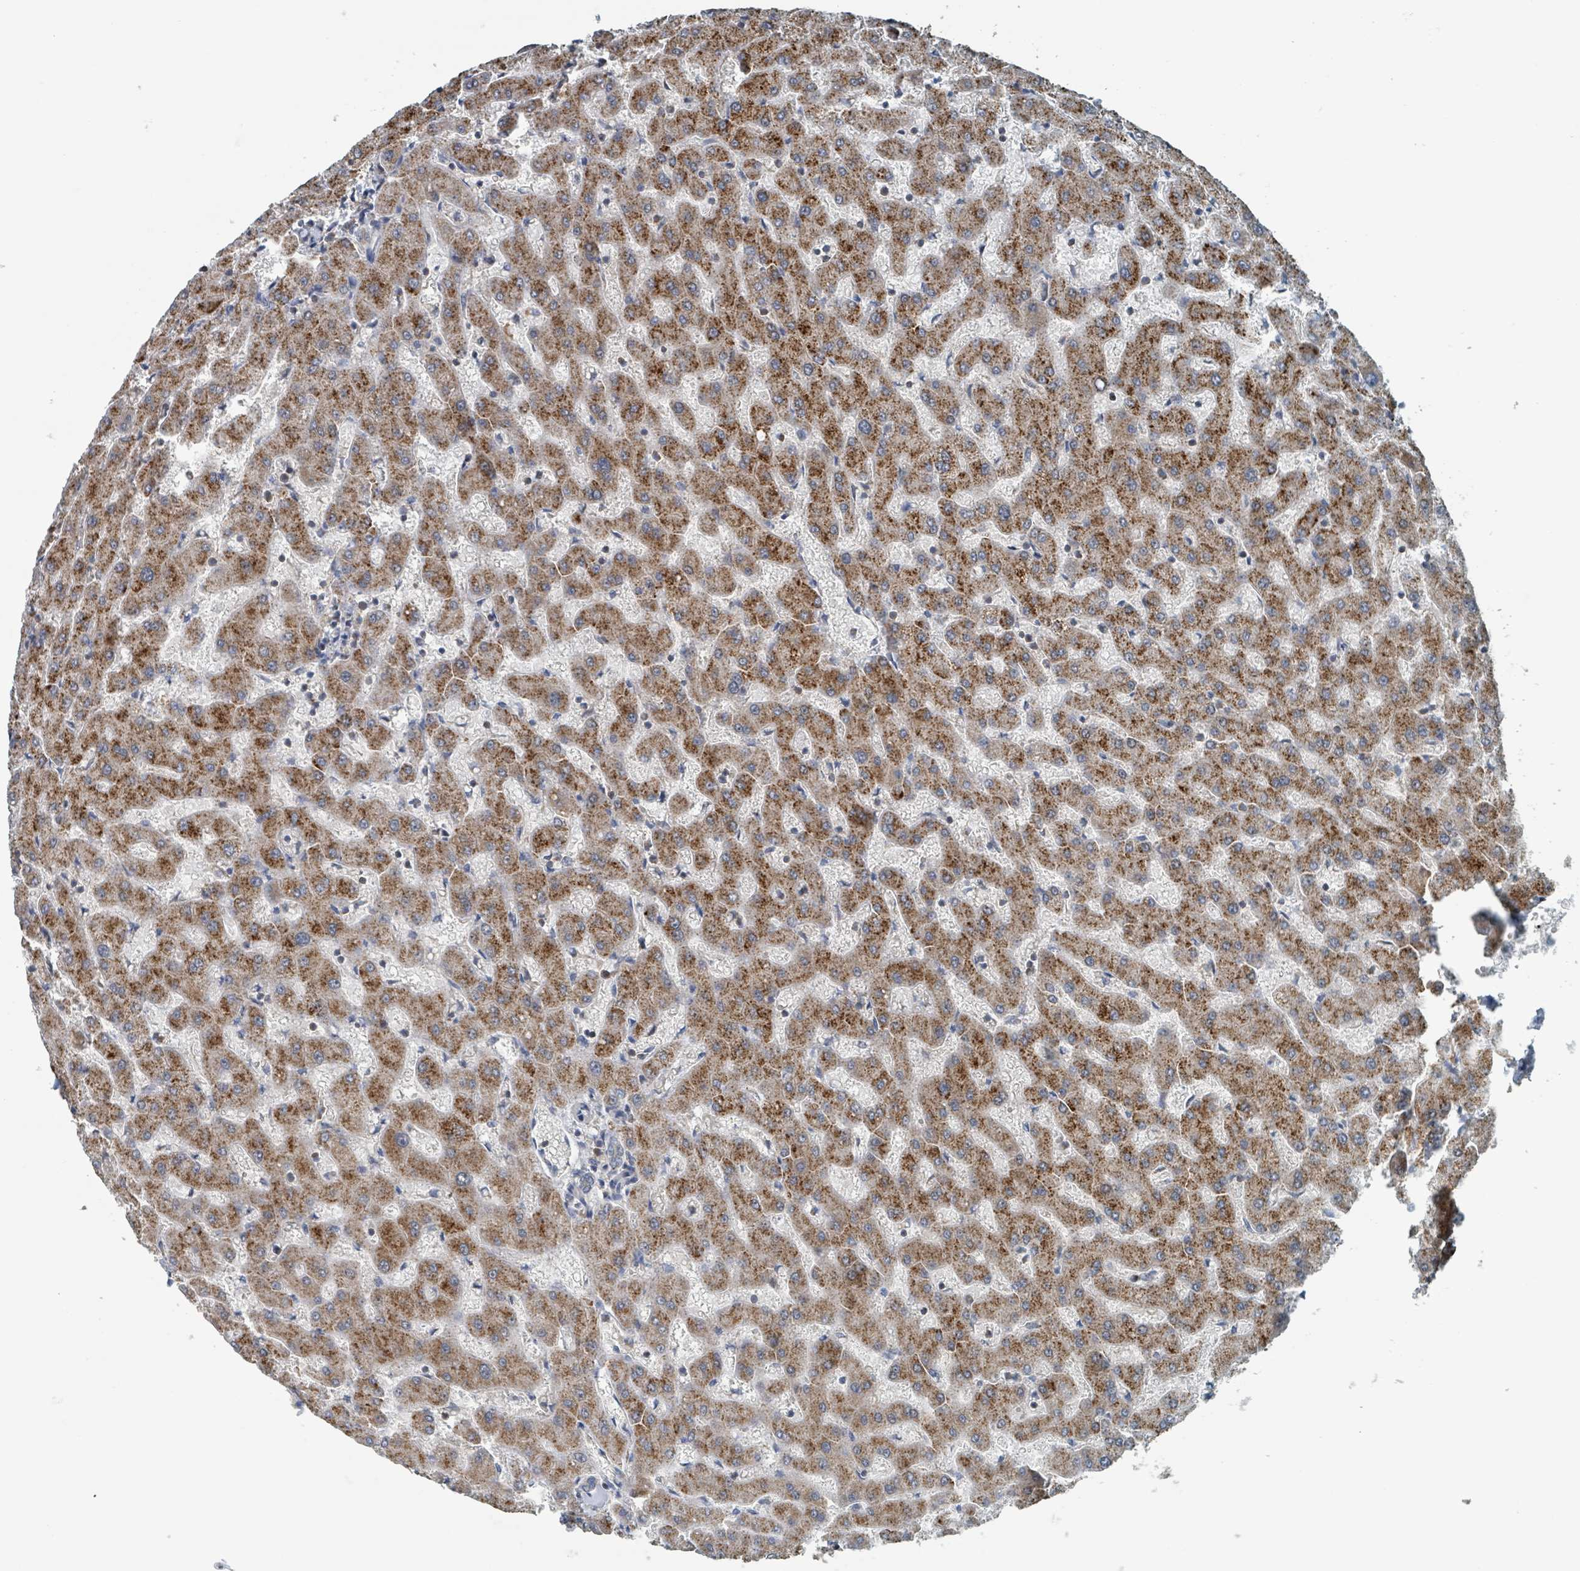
{"staining": {"intensity": "weak", "quantity": "25%-75%", "location": "cytoplasmic/membranous"}, "tissue": "liver", "cell_type": "Cholangiocytes", "image_type": "normal", "snomed": [{"axis": "morphology", "description": "Normal tissue, NOS"}, {"axis": "topography", "description": "Liver"}], "caption": "Liver stained with a brown dye displays weak cytoplasmic/membranous positive staining in approximately 25%-75% of cholangiocytes.", "gene": "ACBD4", "patient": {"sex": "female", "age": 63}}